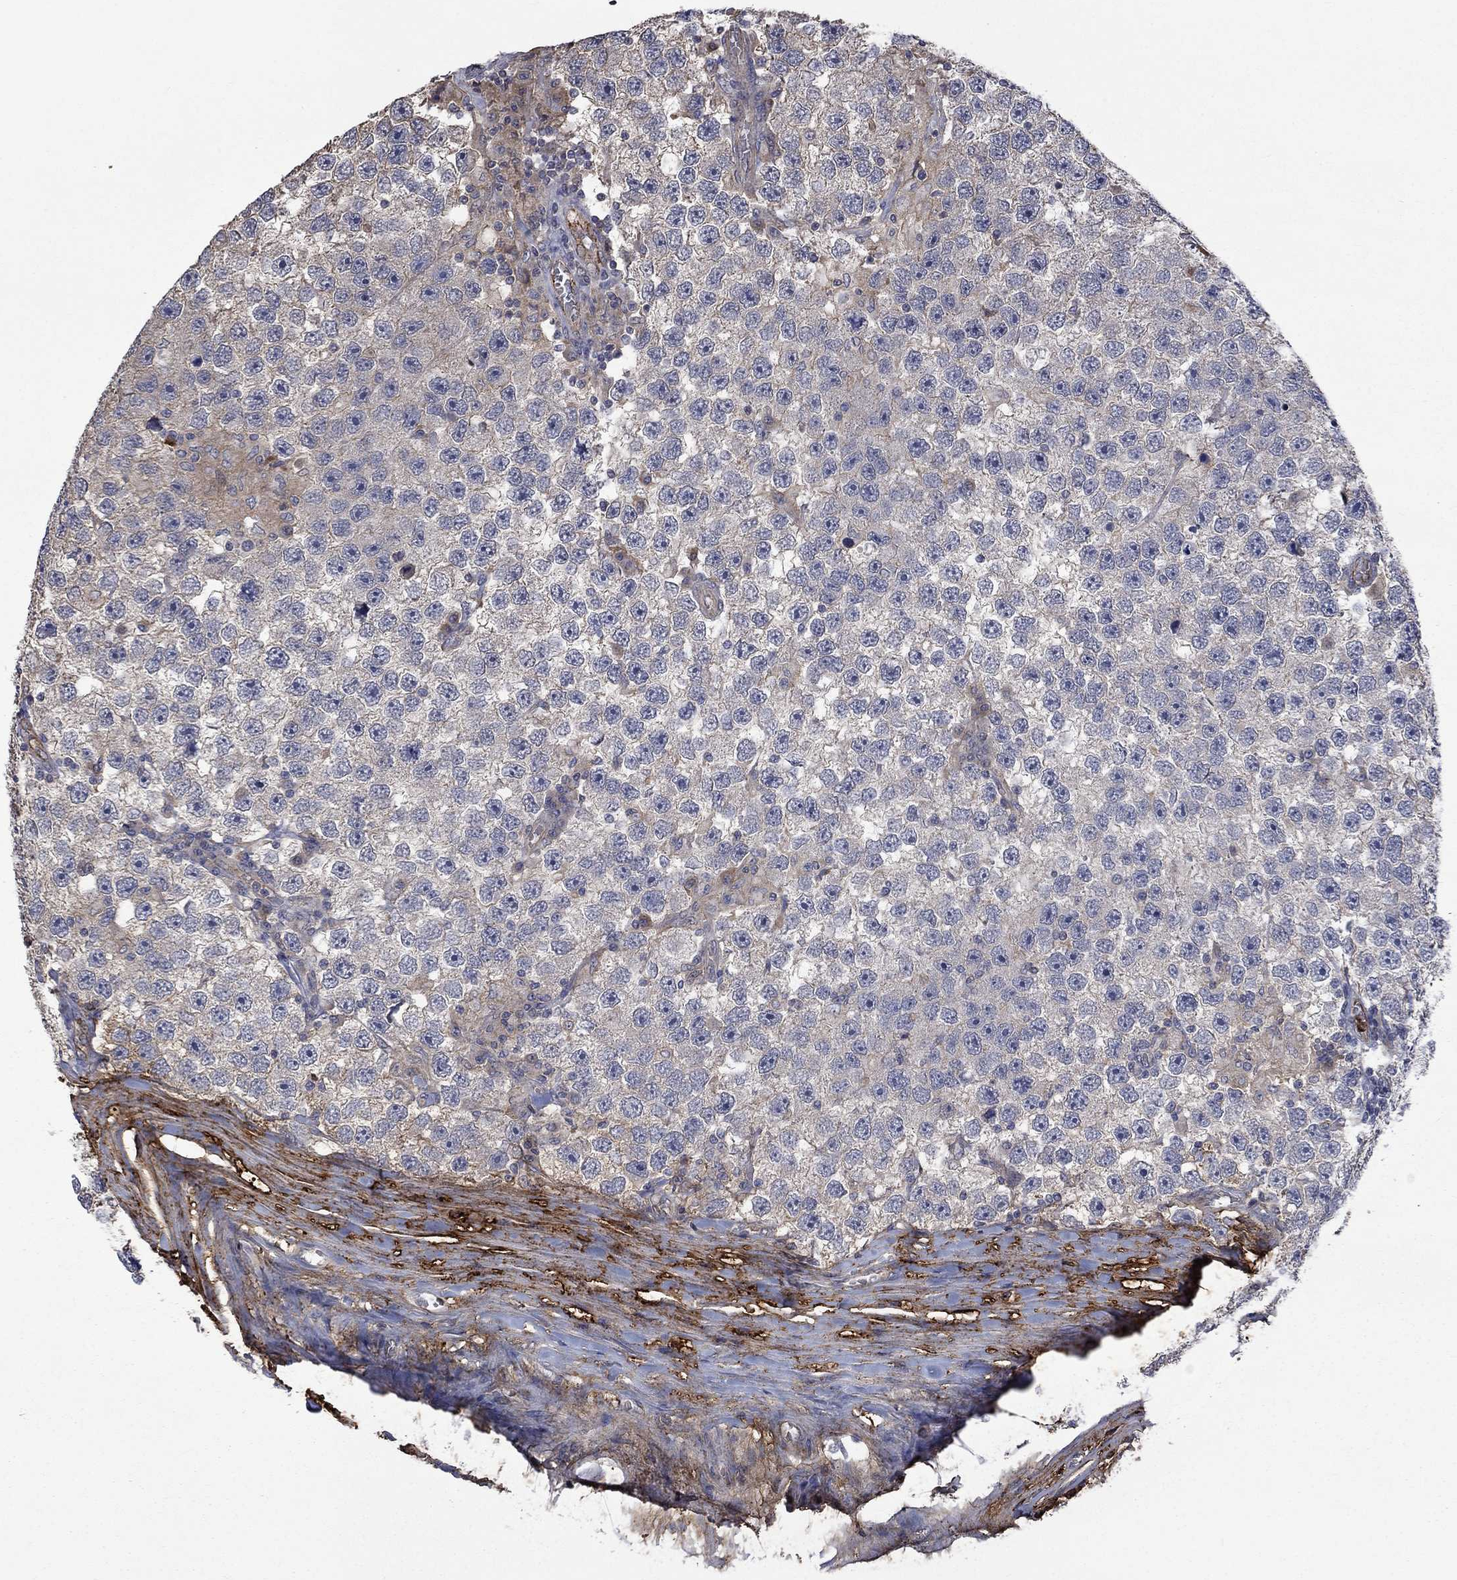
{"staining": {"intensity": "negative", "quantity": "none", "location": "none"}, "tissue": "testis cancer", "cell_type": "Tumor cells", "image_type": "cancer", "snomed": [{"axis": "morphology", "description": "Seminoma, NOS"}, {"axis": "topography", "description": "Testis"}], "caption": "Tumor cells are negative for protein expression in human testis seminoma.", "gene": "VCAN", "patient": {"sex": "male", "age": 26}}